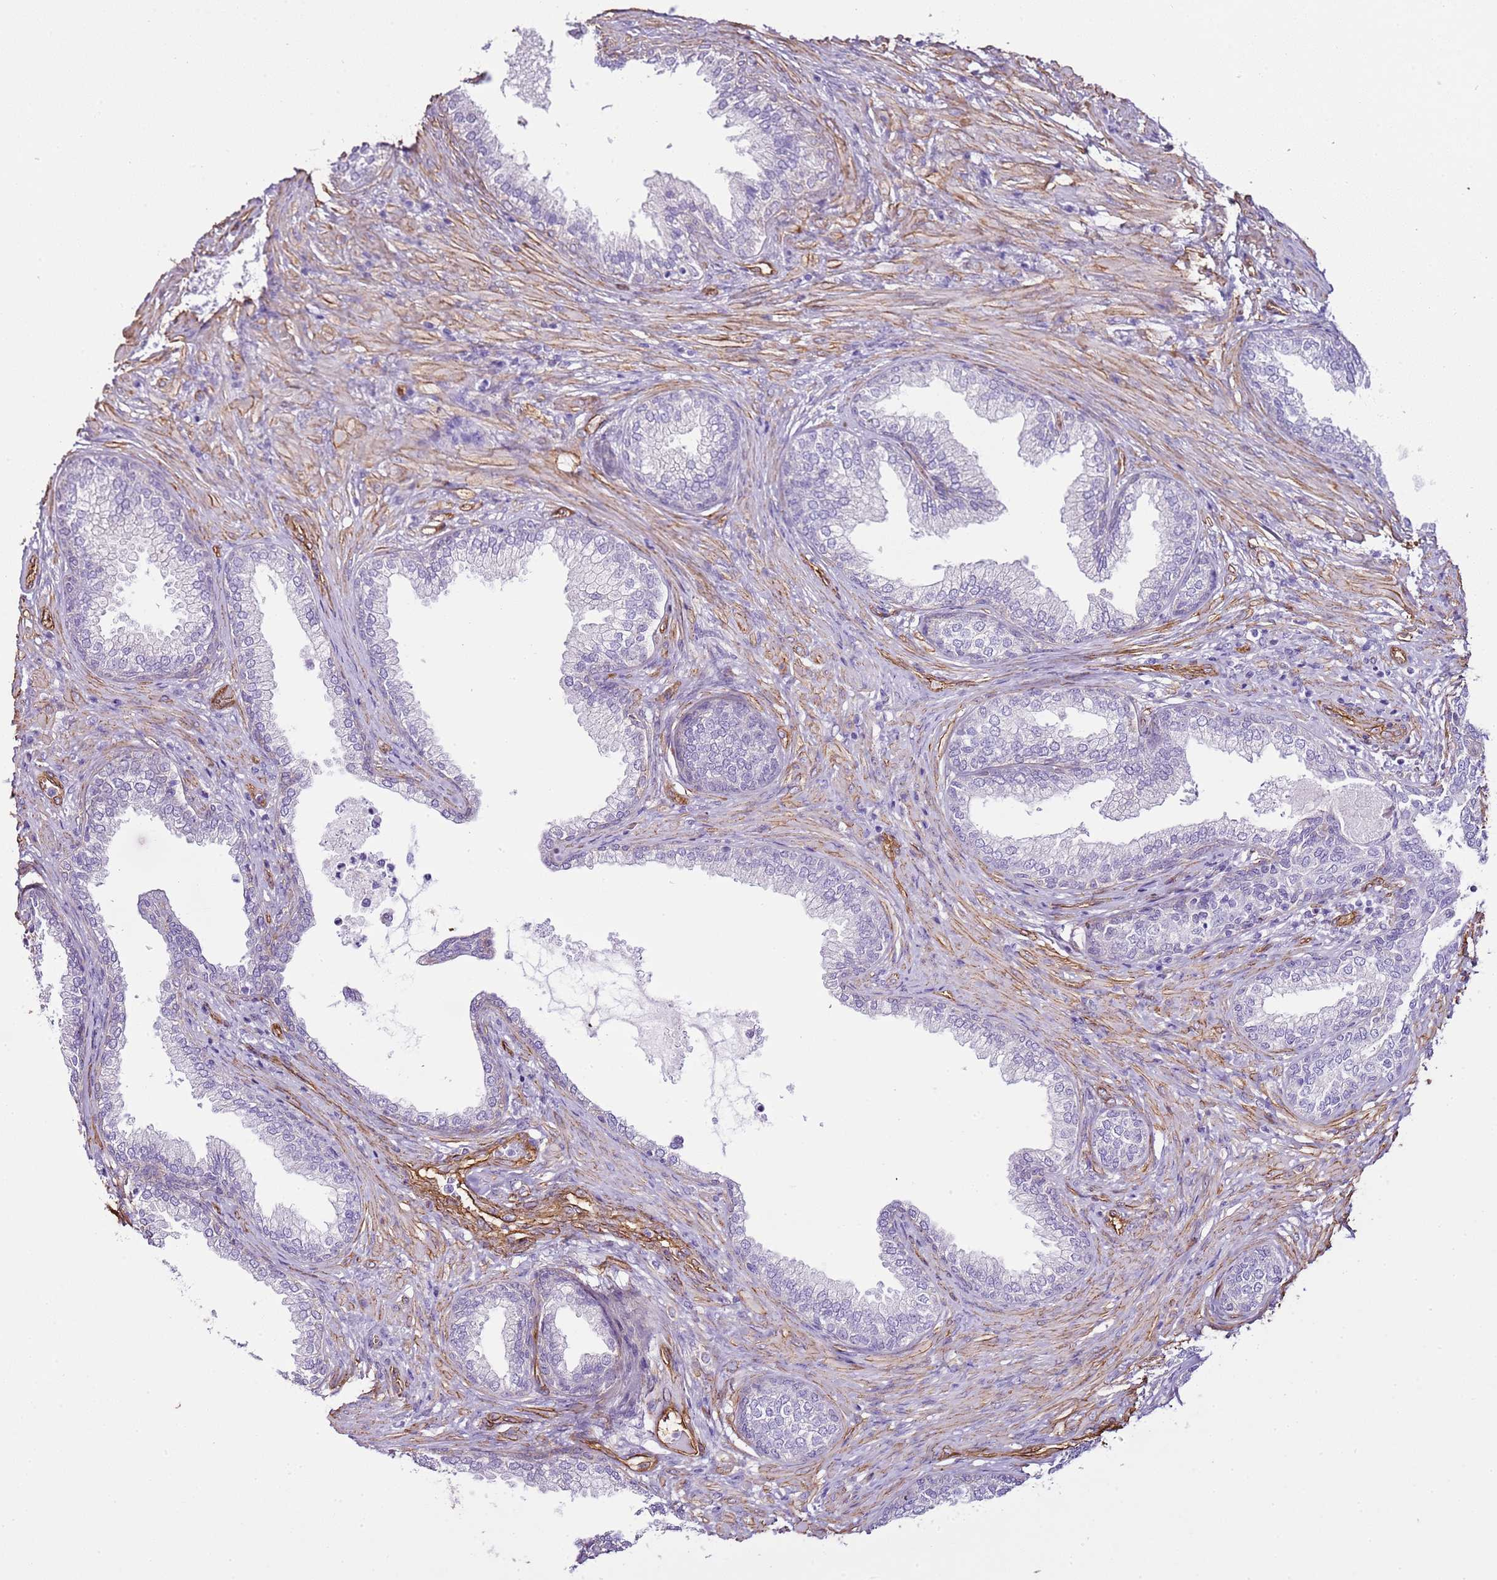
{"staining": {"intensity": "negative", "quantity": "none", "location": "none"}, "tissue": "prostate", "cell_type": "Glandular cells", "image_type": "normal", "snomed": [{"axis": "morphology", "description": "Normal tissue, NOS"}, {"axis": "topography", "description": "Prostate"}], "caption": "IHC image of unremarkable prostate: prostate stained with DAB reveals no significant protein staining in glandular cells. (DAB (3,3'-diaminobenzidine) IHC, high magnification).", "gene": "CTDSPL", "patient": {"sex": "male", "age": 76}}